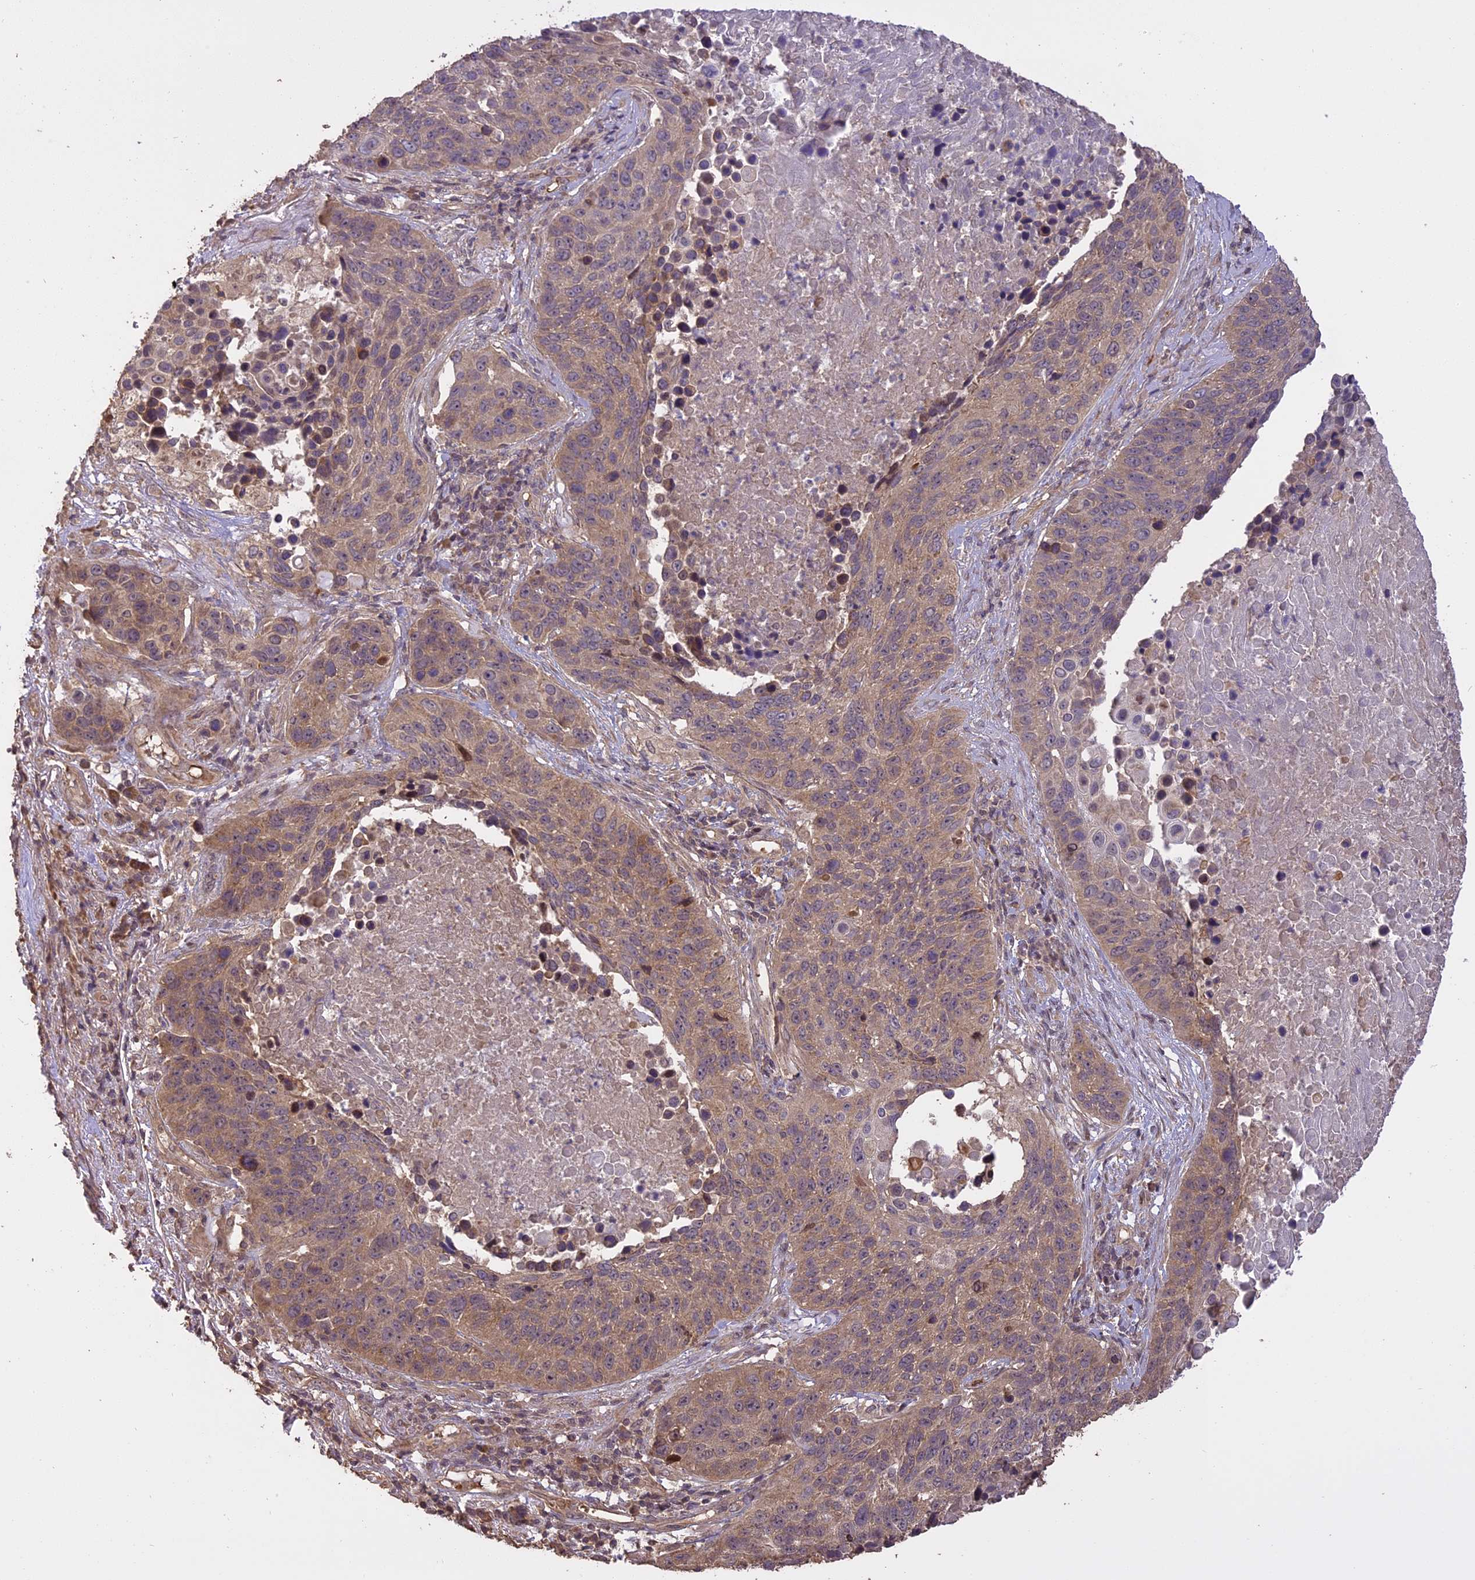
{"staining": {"intensity": "moderate", "quantity": "<25%", "location": "cytoplasmic/membranous"}, "tissue": "lung cancer", "cell_type": "Tumor cells", "image_type": "cancer", "snomed": [{"axis": "morphology", "description": "Normal tissue, NOS"}, {"axis": "morphology", "description": "Squamous cell carcinoma, NOS"}, {"axis": "topography", "description": "Lymph node"}, {"axis": "topography", "description": "Lung"}], "caption": "Lung squamous cell carcinoma stained with DAB (3,3'-diaminobenzidine) immunohistochemistry (IHC) shows low levels of moderate cytoplasmic/membranous positivity in about <25% of tumor cells.", "gene": "TIGD7", "patient": {"sex": "male", "age": 66}}